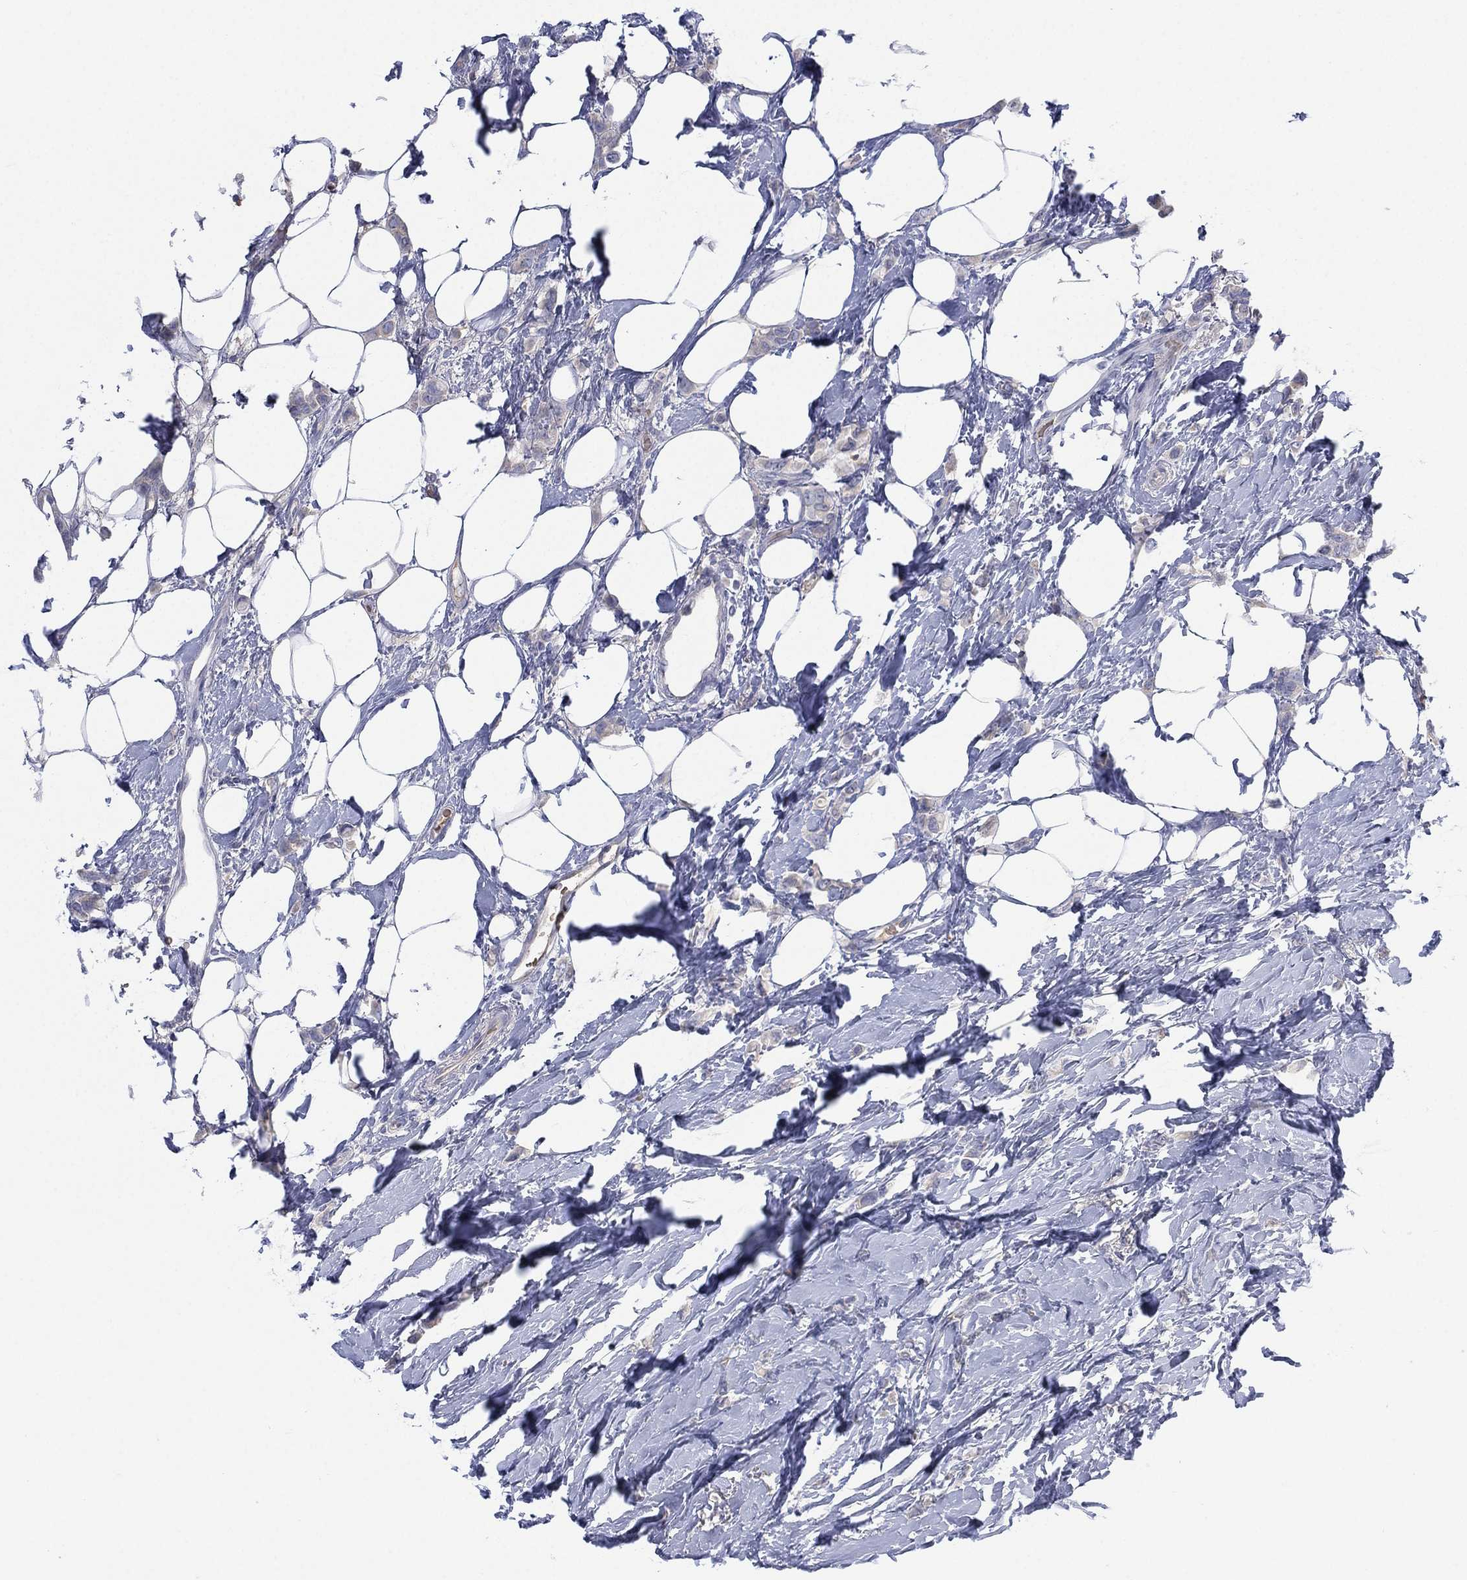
{"staining": {"intensity": "negative", "quantity": "none", "location": "none"}, "tissue": "breast cancer", "cell_type": "Tumor cells", "image_type": "cancer", "snomed": [{"axis": "morphology", "description": "Lobular carcinoma"}, {"axis": "topography", "description": "Breast"}], "caption": "An immunohistochemistry image of lobular carcinoma (breast) is shown. There is no staining in tumor cells of lobular carcinoma (breast).", "gene": "CYP2D6", "patient": {"sex": "female", "age": 66}}